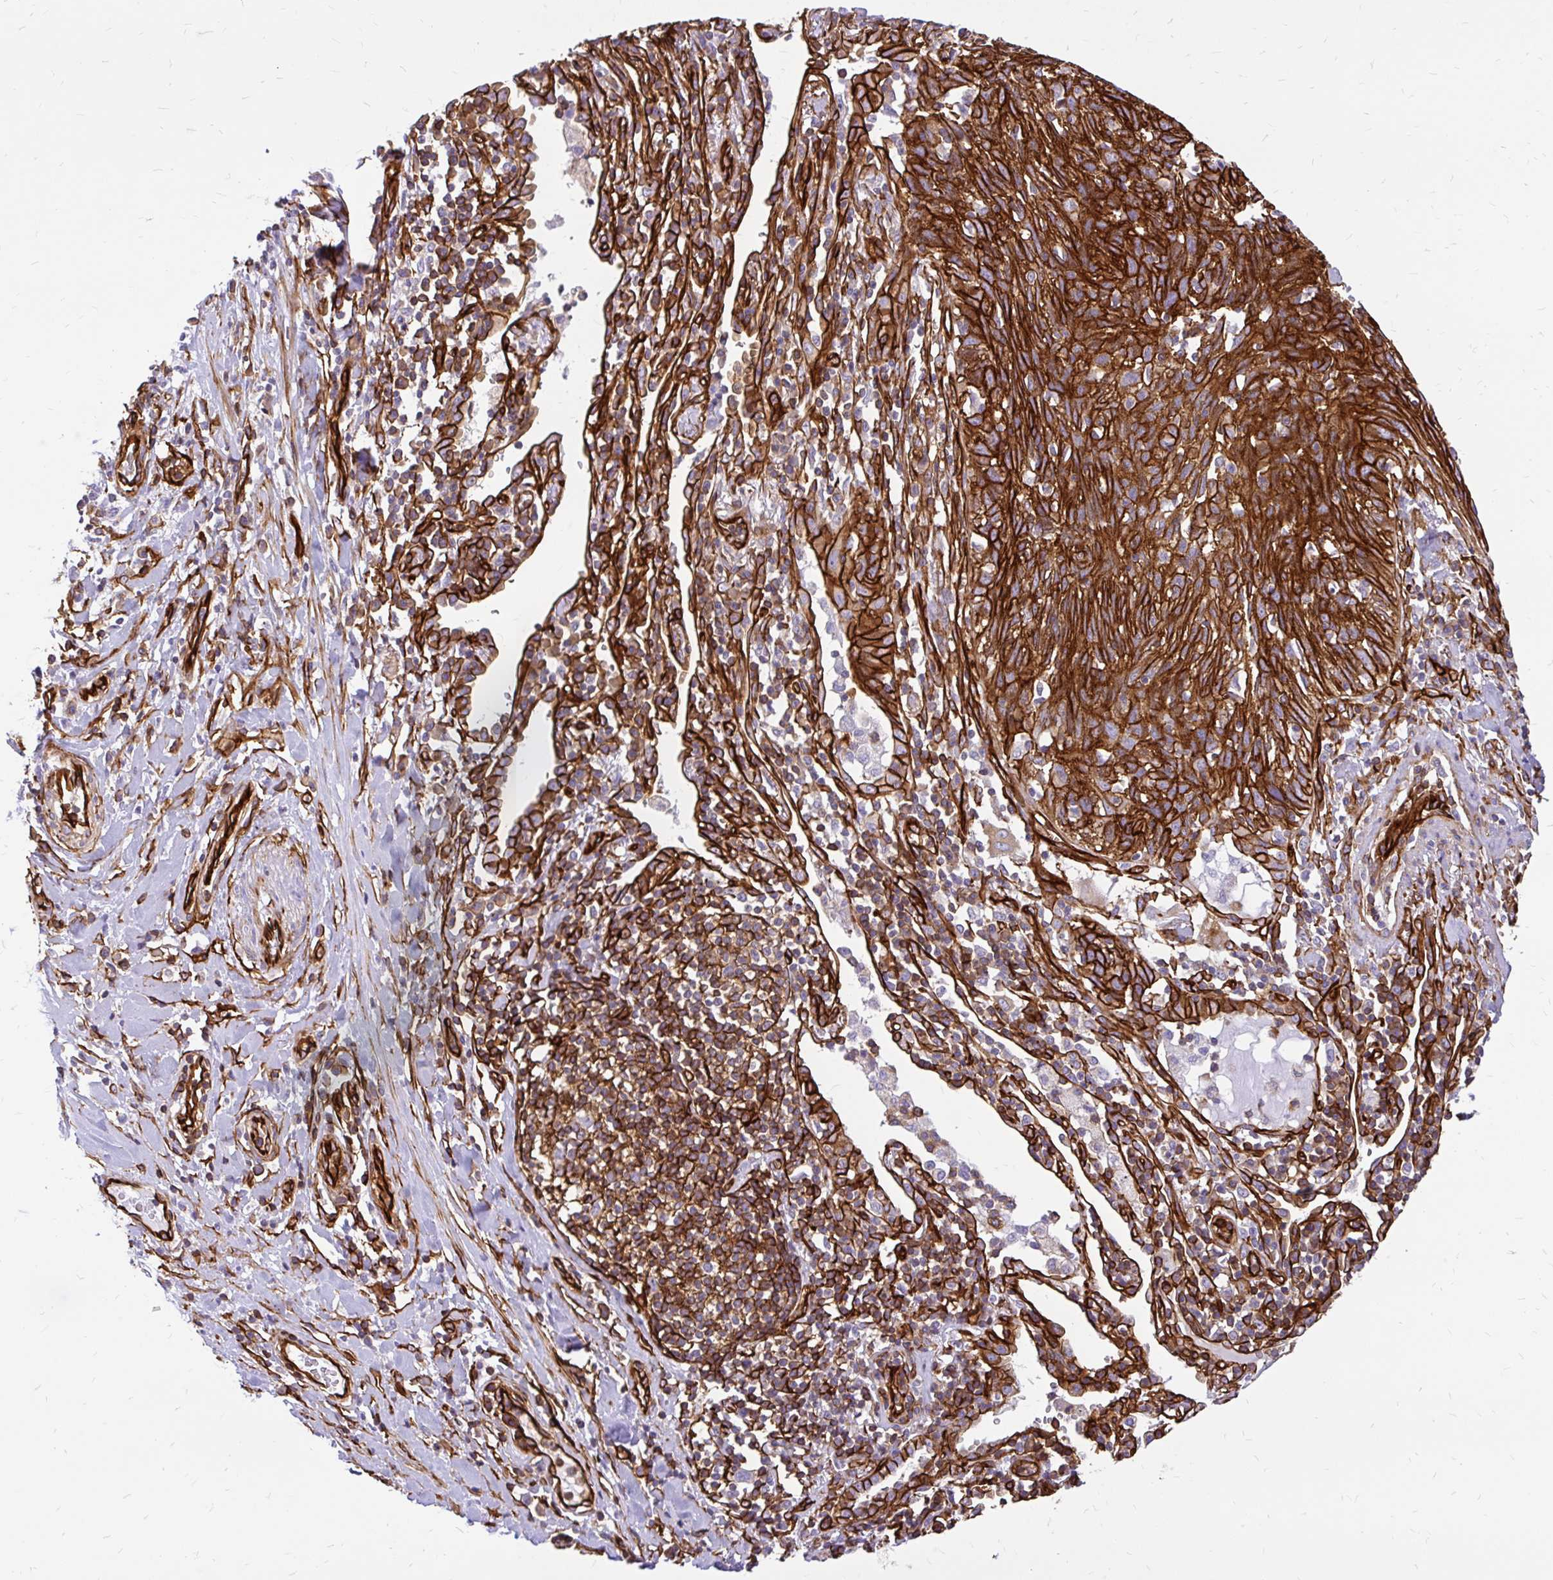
{"staining": {"intensity": "strong", "quantity": ">75%", "location": "cytoplasmic/membranous"}, "tissue": "lung cancer", "cell_type": "Tumor cells", "image_type": "cancer", "snomed": [{"axis": "morphology", "description": "Squamous cell carcinoma, NOS"}, {"axis": "topography", "description": "Lung"}], "caption": "Lung cancer stained for a protein shows strong cytoplasmic/membranous positivity in tumor cells.", "gene": "MAP1LC3B", "patient": {"sex": "female", "age": 66}}